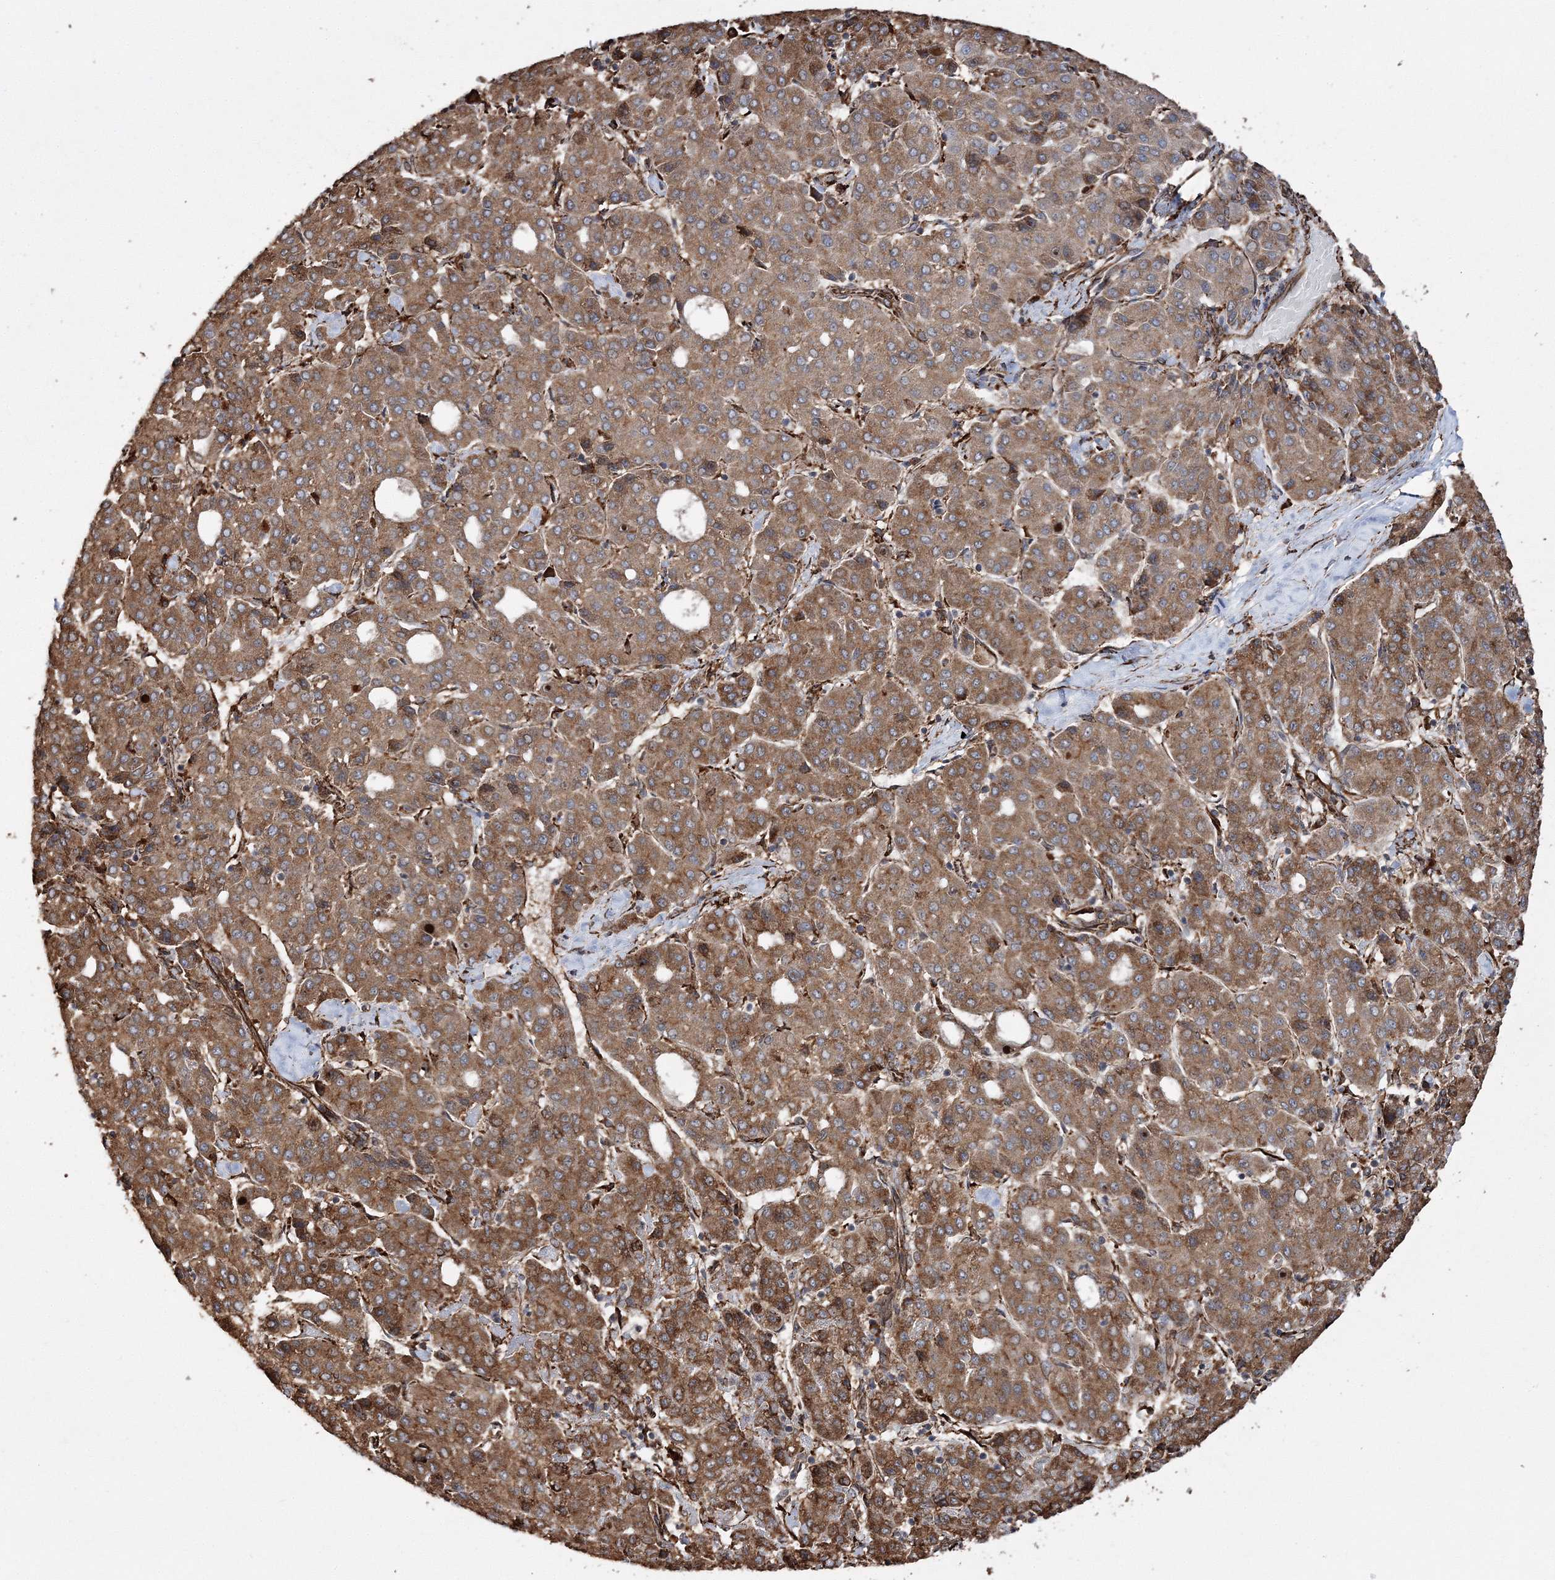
{"staining": {"intensity": "moderate", "quantity": ">75%", "location": "cytoplasmic/membranous"}, "tissue": "liver cancer", "cell_type": "Tumor cells", "image_type": "cancer", "snomed": [{"axis": "morphology", "description": "Carcinoma, Hepatocellular, NOS"}, {"axis": "topography", "description": "Liver"}], "caption": "Hepatocellular carcinoma (liver) was stained to show a protein in brown. There is medium levels of moderate cytoplasmic/membranous positivity in approximately >75% of tumor cells.", "gene": "SCRN3", "patient": {"sex": "male", "age": 65}}